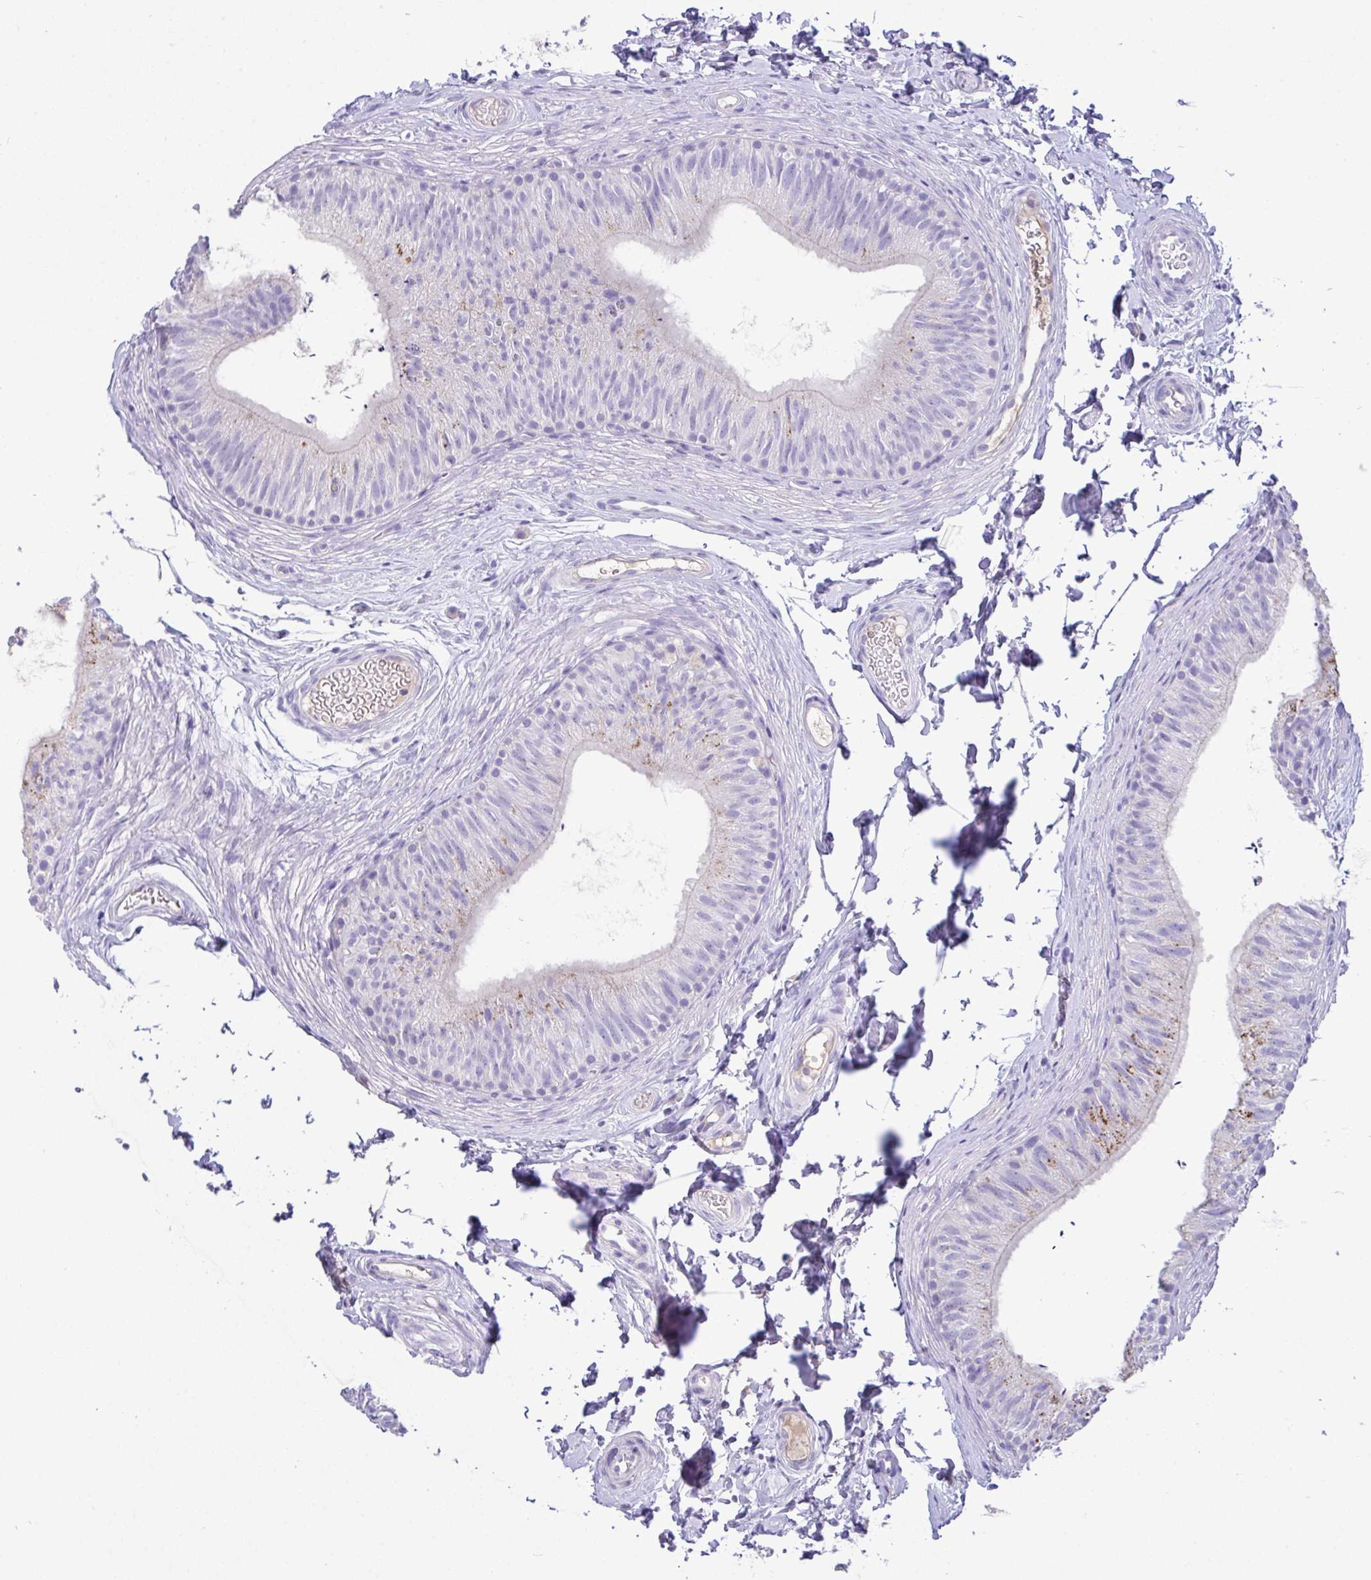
{"staining": {"intensity": "moderate", "quantity": "<25%", "location": "cytoplasmic/membranous"}, "tissue": "epididymis", "cell_type": "Glandular cells", "image_type": "normal", "snomed": [{"axis": "morphology", "description": "Normal tissue, NOS"}, {"axis": "topography", "description": "Epididymis, spermatic cord, NOS"}, {"axis": "topography", "description": "Epididymis"}, {"axis": "topography", "description": "Peripheral nerve tissue"}], "caption": "A histopathology image showing moderate cytoplasmic/membranous positivity in approximately <25% of glandular cells in benign epididymis, as visualized by brown immunohistochemical staining.", "gene": "CA10", "patient": {"sex": "male", "age": 29}}